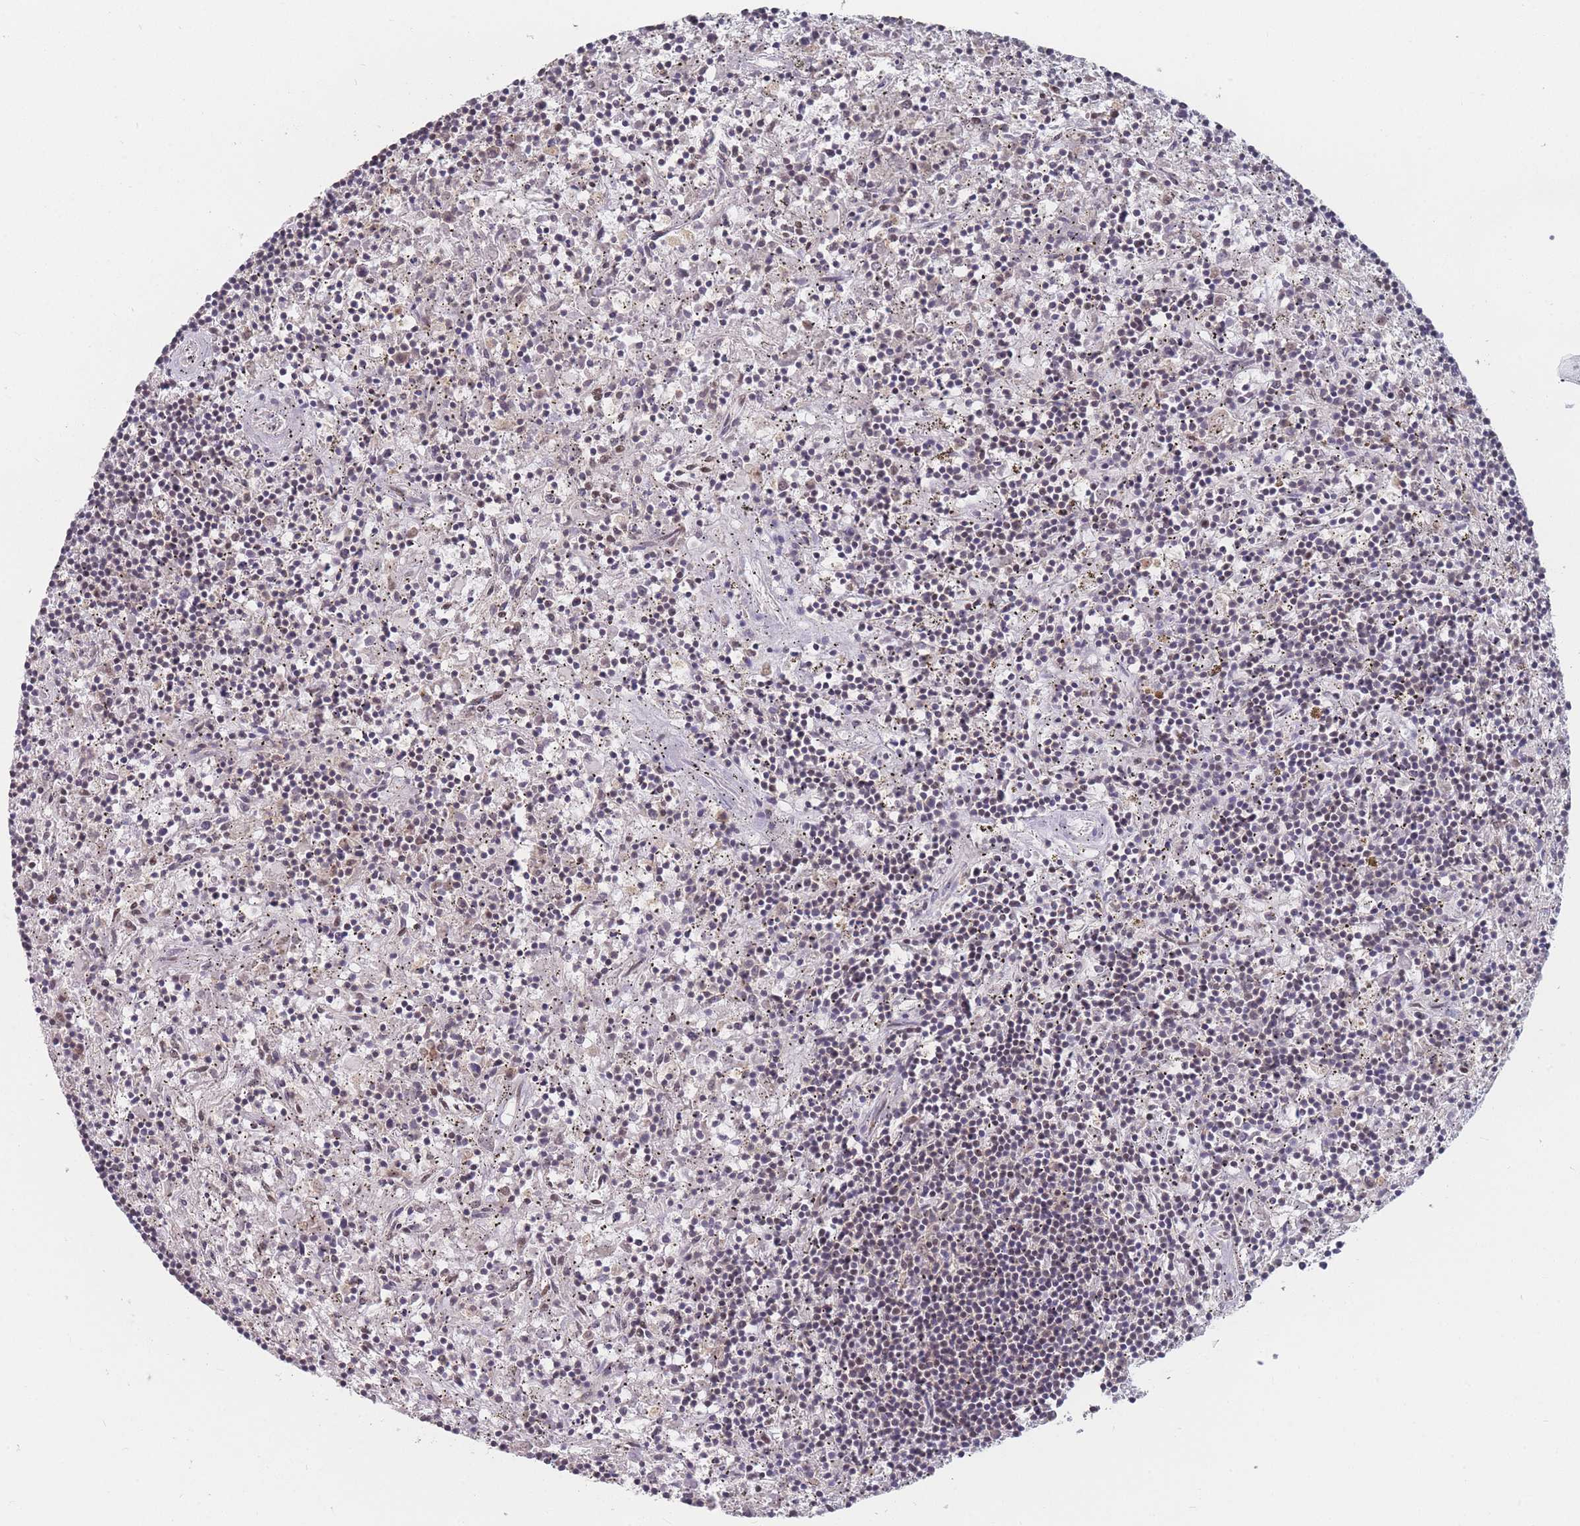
{"staining": {"intensity": "weak", "quantity": "25%-75%", "location": "nuclear"}, "tissue": "lymphoma", "cell_type": "Tumor cells", "image_type": "cancer", "snomed": [{"axis": "morphology", "description": "Malignant lymphoma, non-Hodgkin's type, Low grade"}, {"axis": "topography", "description": "Spleen"}], "caption": "Lymphoma stained for a protein (brown) displays weak nuclear positive expression in about 25%-75% of tumor cells.", "gene": "SNRPA1", "patient": {"sex": "male", "age": 76}}